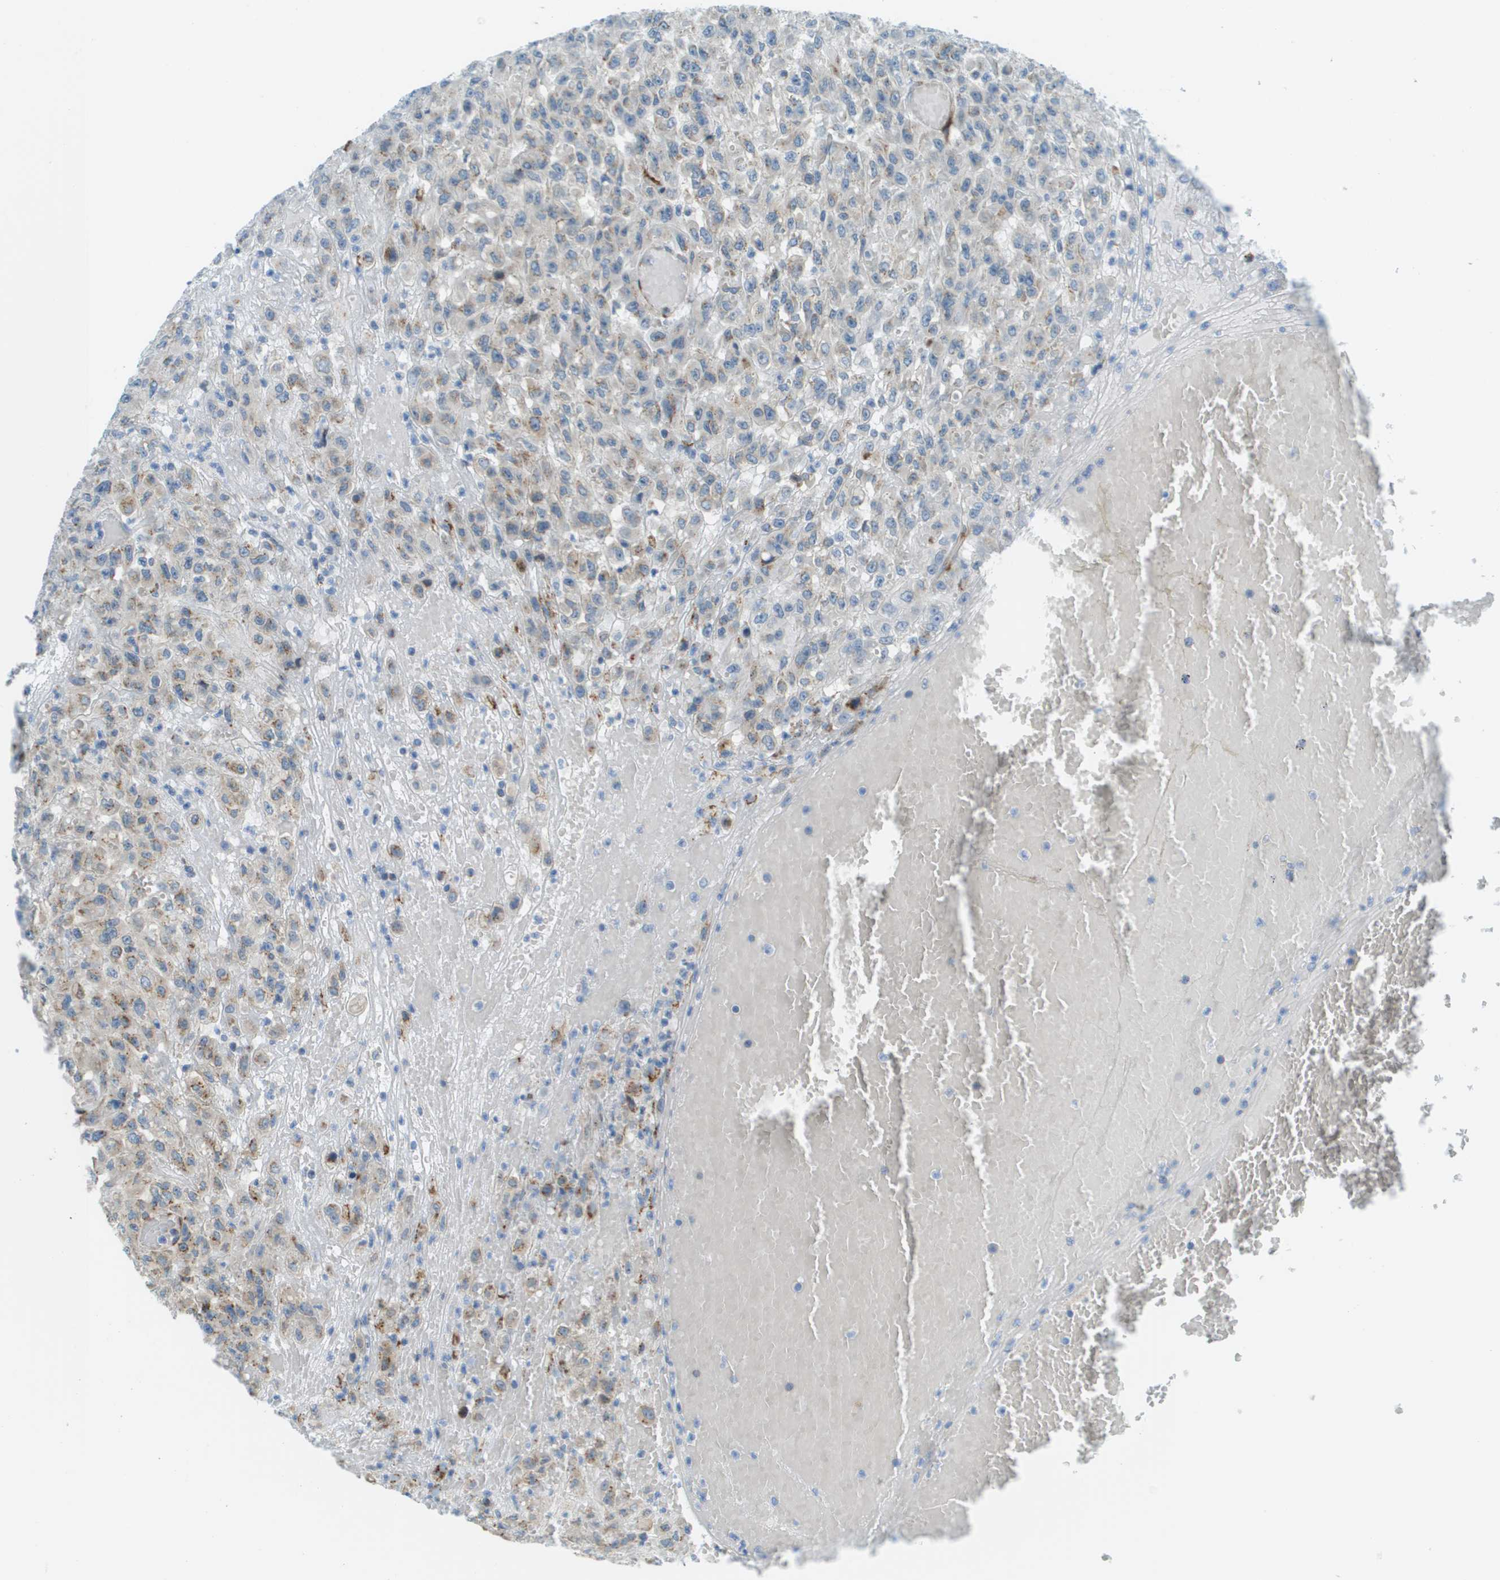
{"staining": {"intensity": "weak", "quantity": "25%-75%", "location": "cytoplasmic/membranous"}, "tissue": "urothelial cancer", "cell_type": "Tumor cells", "image_type": "cancer", "snomed": [{"axis": "morphology", "description": "Urothelial carcinoma, High grade"}, {"axis": "topography", "description": "Urinary bladder"}], "caption": "Urothelial cancer tissue shows weak cytoplasmic/membranous expression in approximately 25%-75% of tumor cells", "gene": "ACBD3", "patient": {"sex": "male", "age": 46}}